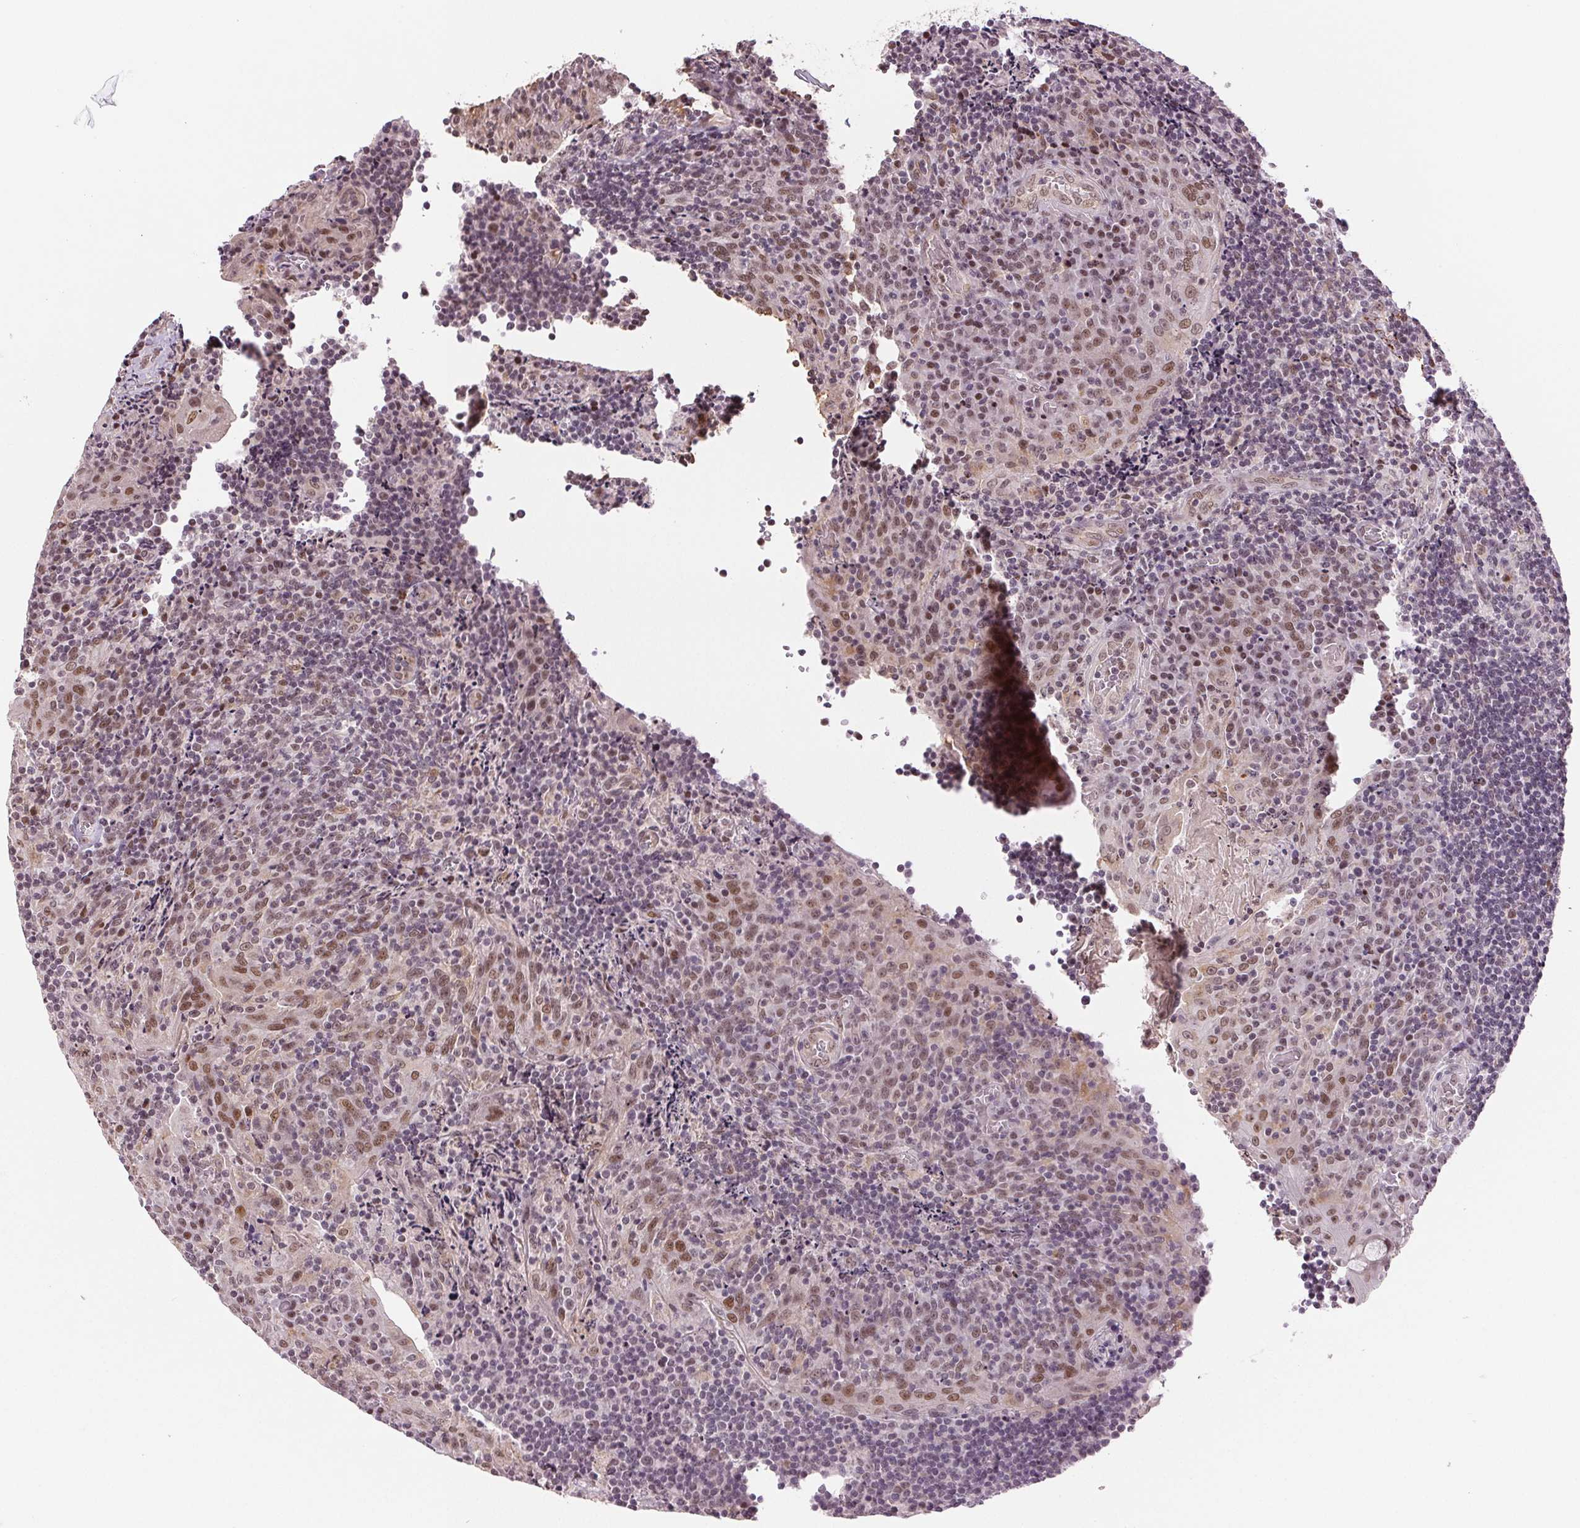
{"staining": {"intensity": "weak", "quantity": "25%-75%", "location": "nuclear"}, "tissue": "tonsil", "cell_type": "Germinal center cells", "image_type": "normal", "snomed": [{"axis": "morphology", "description": "Normal tissue, NOS"}, {"axis": "topography", "description": "Tonsil"}], "caption": "Immunohistochemistry photomicrograph of normal human tonsil stained for a protein (brown), which displays low levels of weak nuclear positivity in approximately 25%-75% of germinal center cells.", "gene": "GRHL3", "patient": {"sex": "male", "age": 17}}